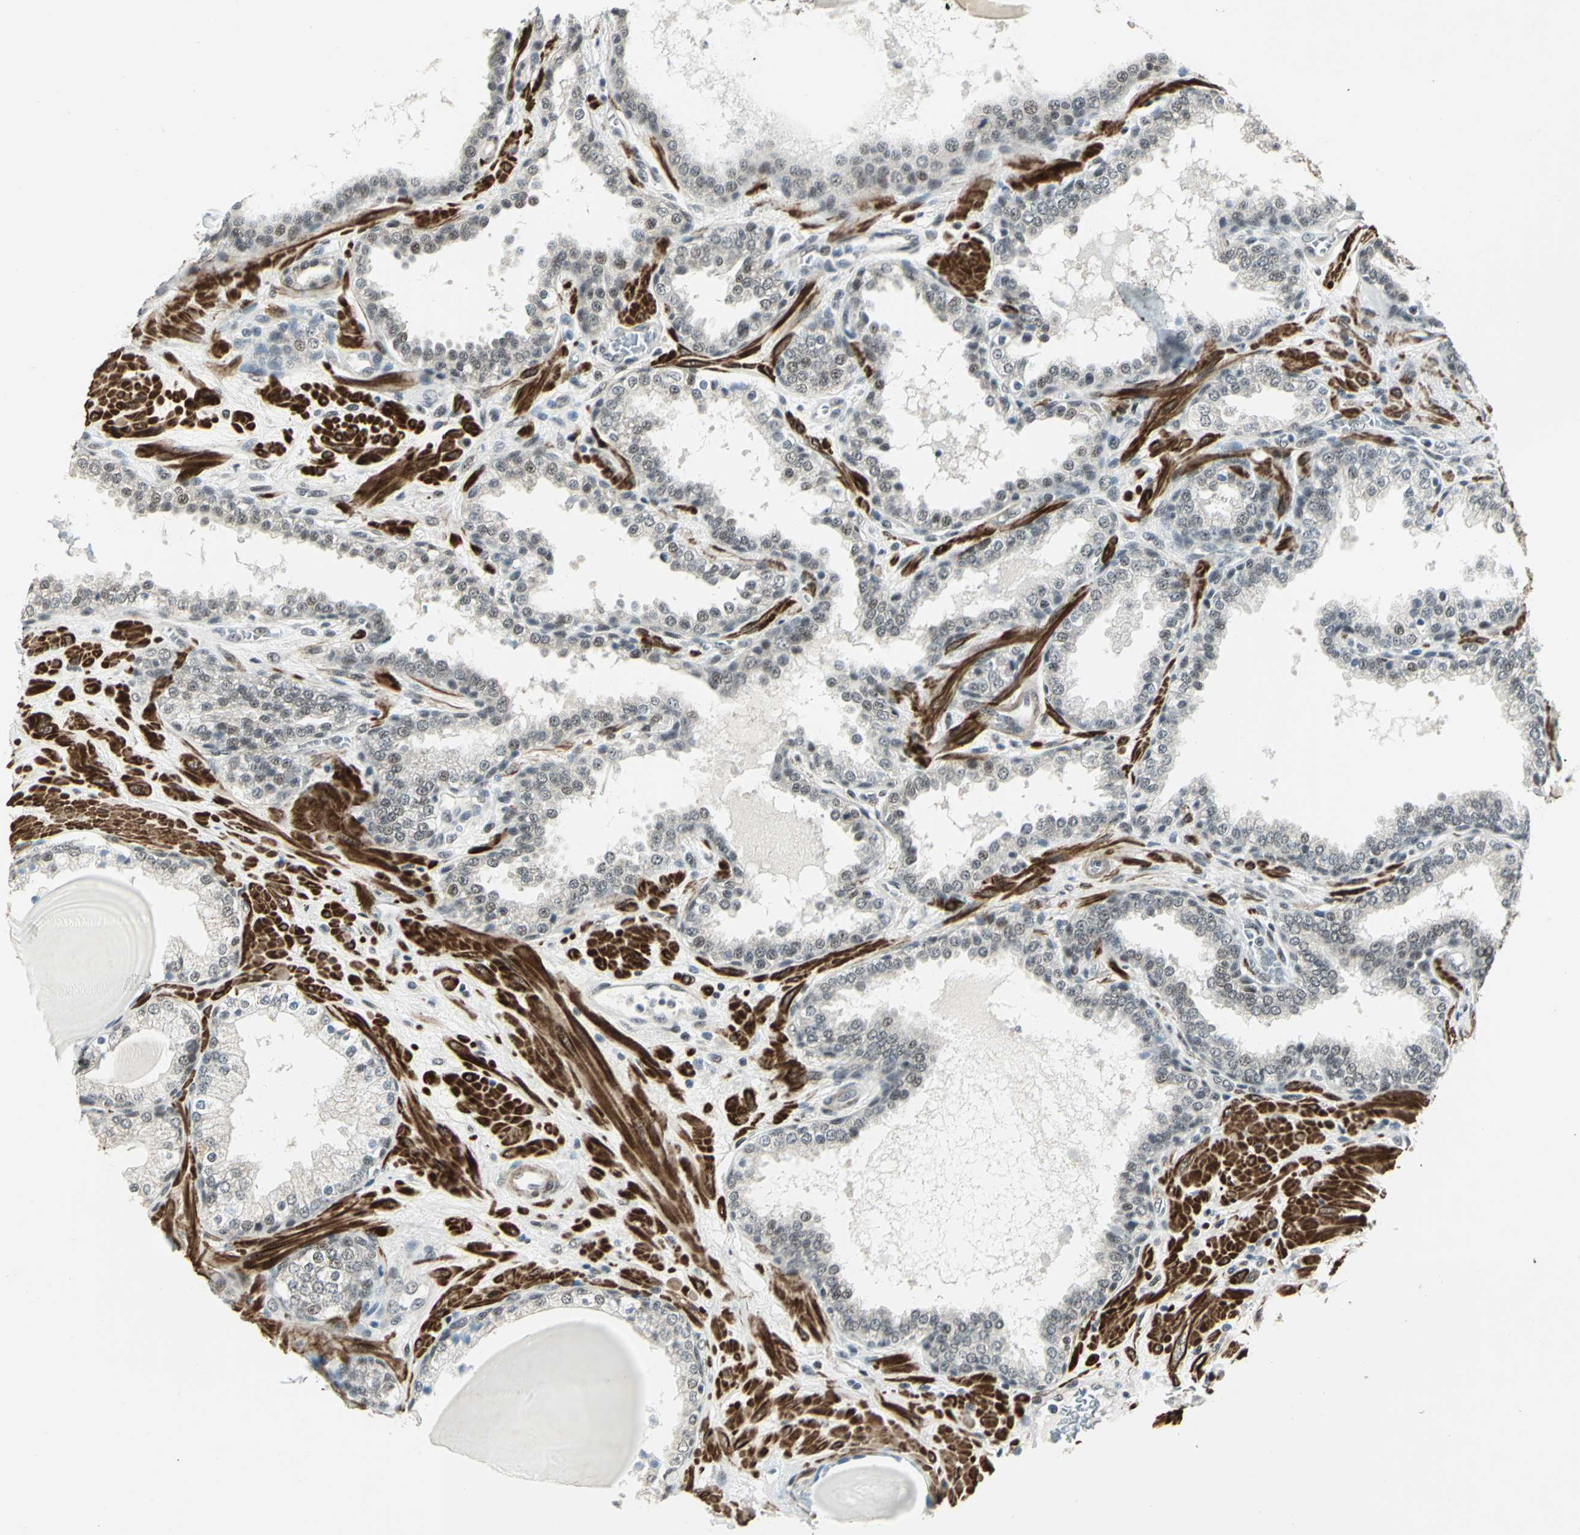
{"staining": {"intensity": "negative", "quantity": "none", "location": "none"}, "tissue": "prostate", "cell_type": "Glandular cells", "image_type": "normal", "snomed": [{"axis": "morphology", "description": "Normal tissue, NOS"}, {"axis": "topography", "description": "Prostate"}], "caption": "IHC image of unremarkable prostate: prostate stained with DAB (3,3'-diaminobenzidine) exhibits no significant protein expression in glandular cells. Nuclei are stained in blue.", "gene": "MTA1", "patient": {"sex": "male", "age": 51}}